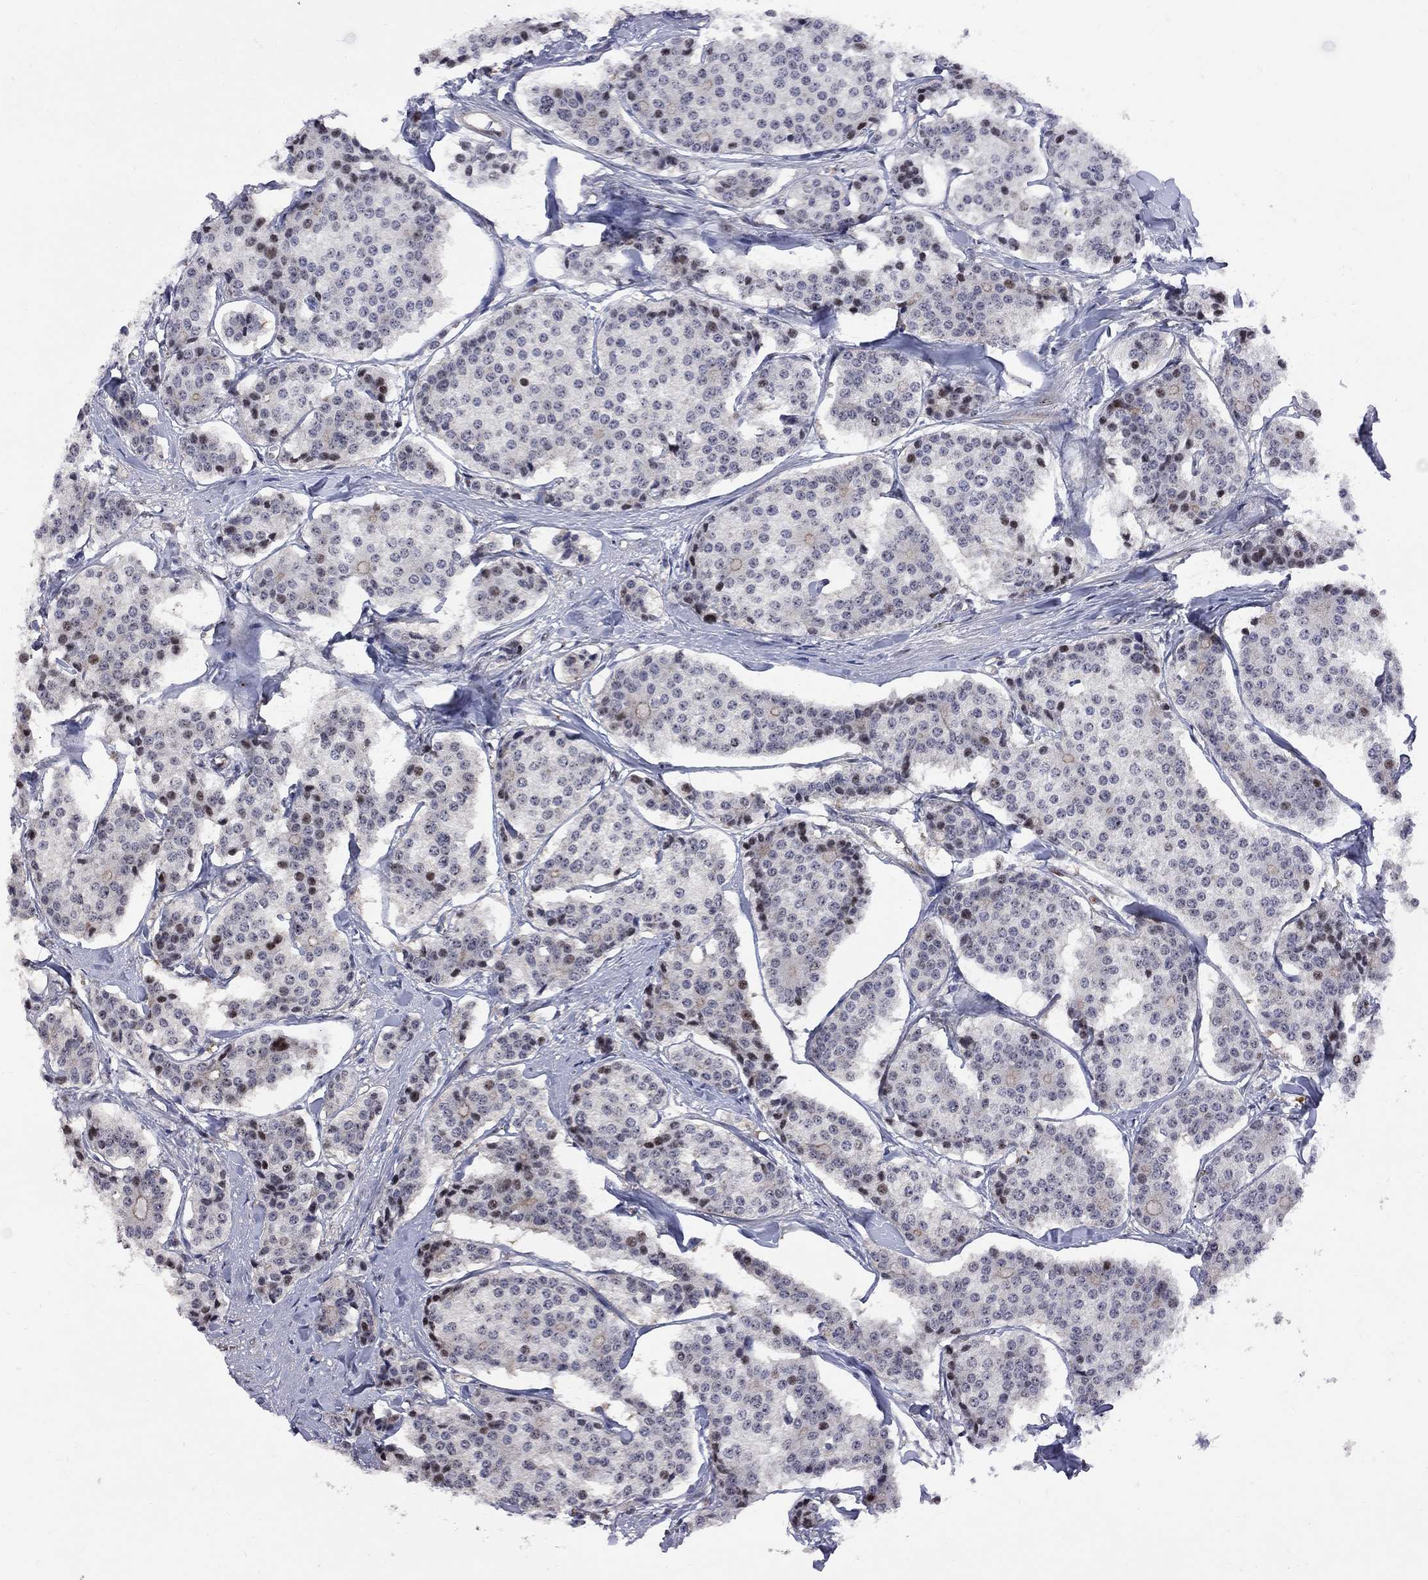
{"staining": {"intensity": "moderate", "quantity": "<25%", "location": "nuclear"}, "tissue": "carcinoid", "cell_type": "Tumor cells", "image_type": "cancer", "snomed": [{"axis": "morphology", "description": "Carcinoid, malignant, NOS"}, {"axis": "topography", "description": "Small intestine"}], "caption": "Immunohistochemistry (IHC) of malignant carcinoid demonstrates low levels of moderate nuclear staining in about <25% of tumor cells.", "gene": "DHX33", "patient": {"sex": "female", "age": 65}}